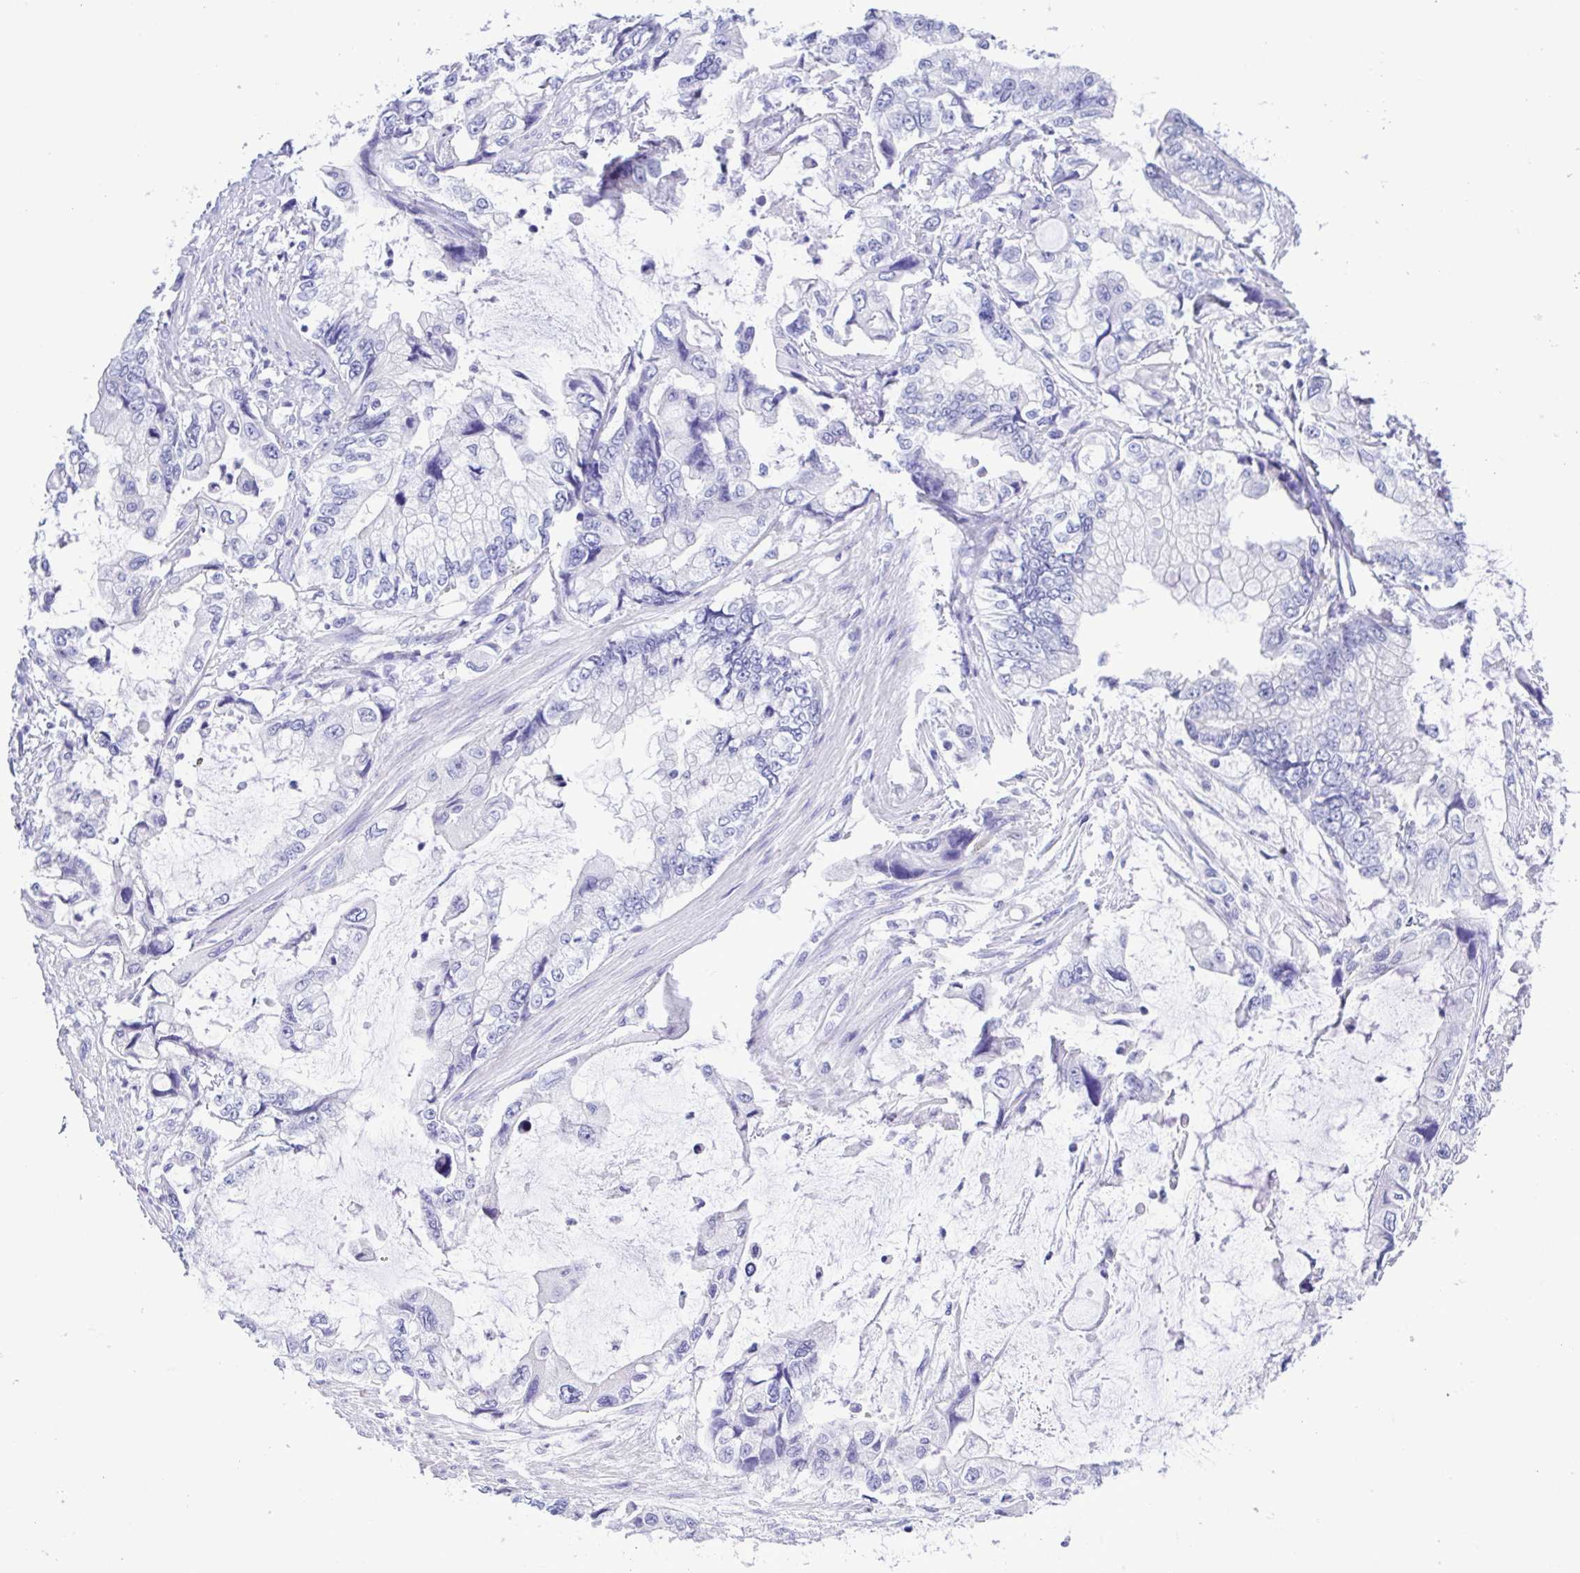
{"staining": {"intensity": "negative", "quantity": "none", "location": "none"}, "tissue": "stomach cancer", "cell_type": "Tumor cells", "image_type": "cancer", "snomed": [{"axis": "morphology", "description": "Adenocarcinoma, NOS"}, {"axis": "topography", "description": "Pancreas"}, {"axis": "topography", "description": "Stomach, upper"}, {"axis": "topography", "description": "Stomach"}], "caption": "The photomicrograph reveals no staining of tumor cells in adenocarcinoma (stomach). (IHC, brightfield microscopy, high magnification).", "gene": "TSPY2", "patient": {"sex": "male", "age": 77}}